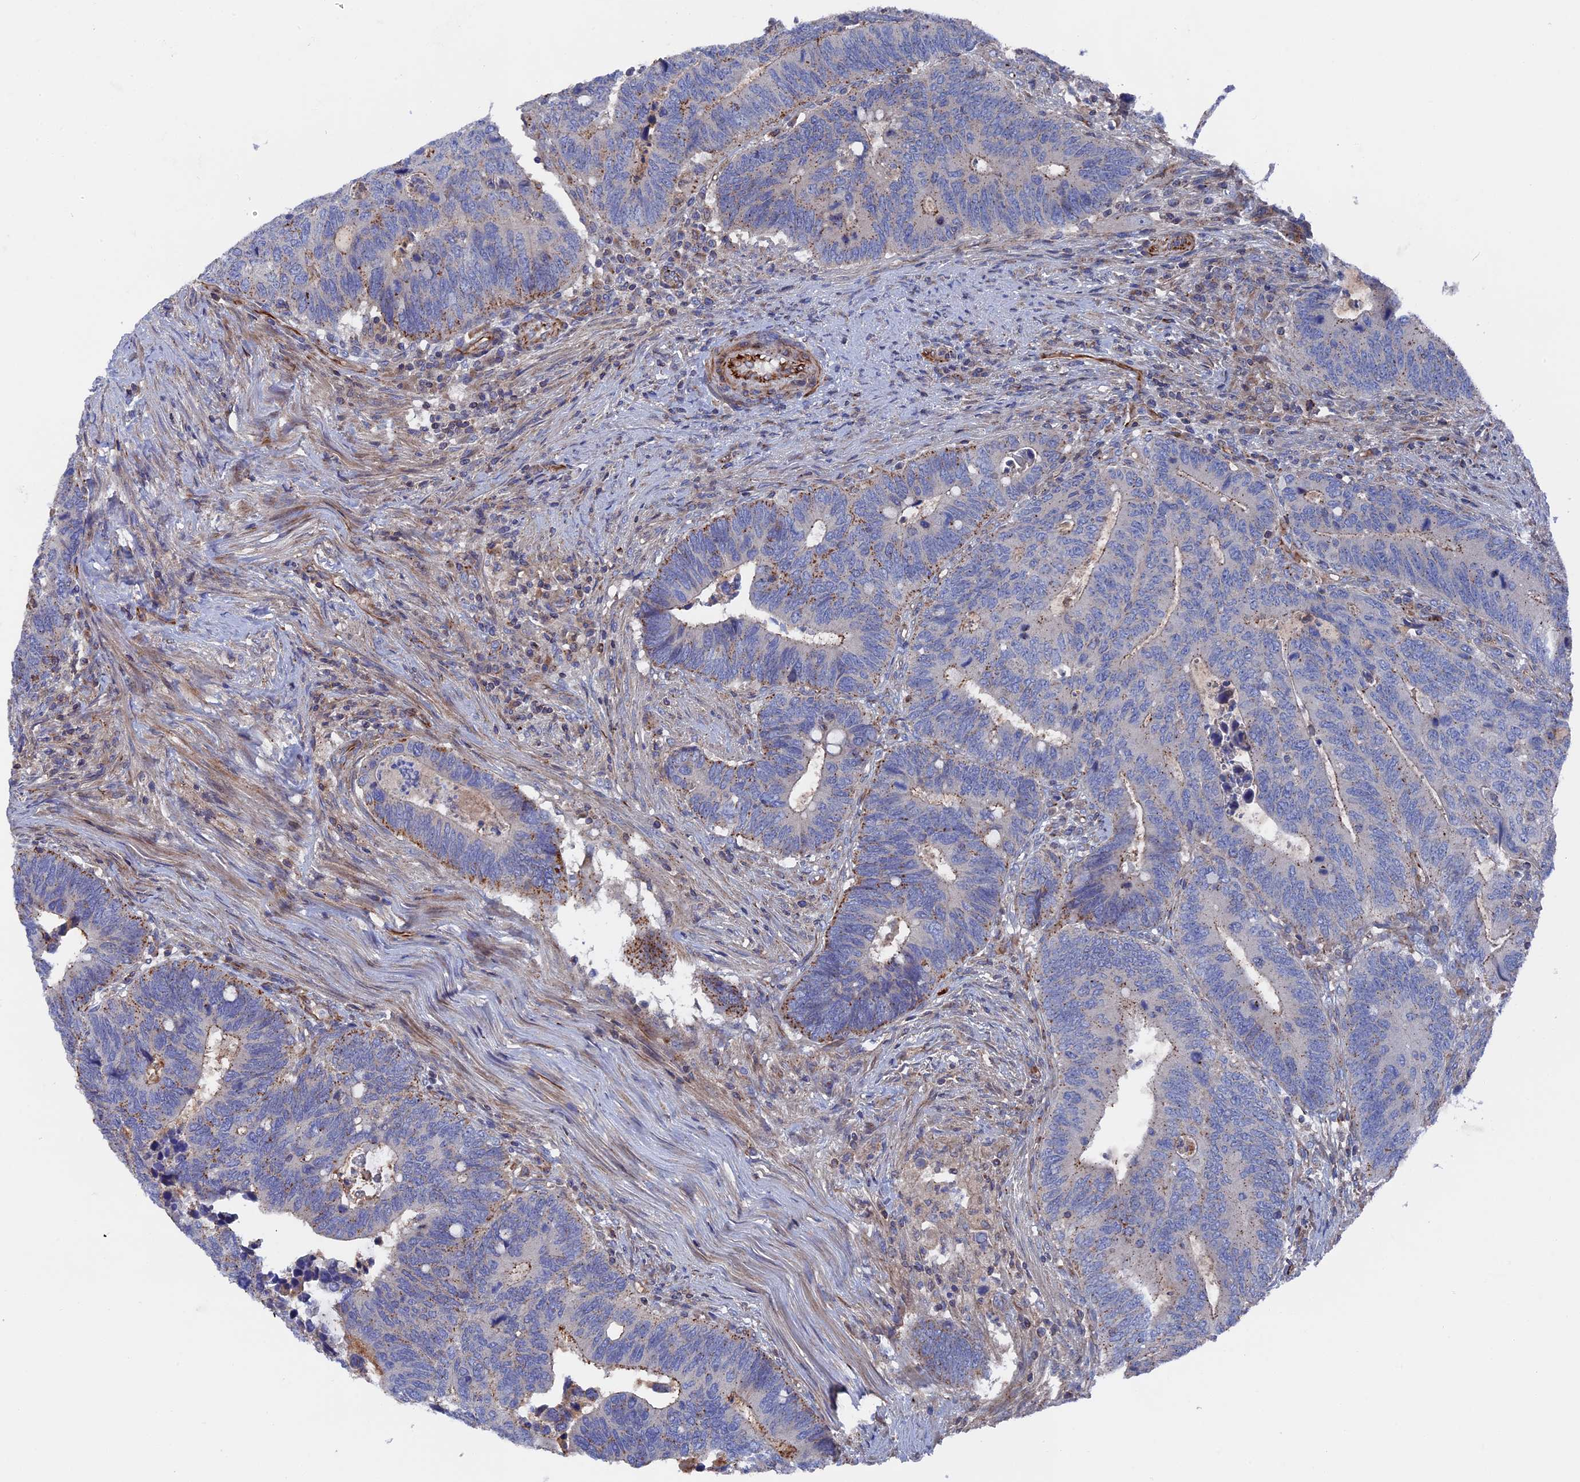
{"staining": {"intensity": "moderate", "quantity": "<25%", "location": "cytoplasmic/membranous"}, "tissue": "colorectal cancer", "cell_type": "Tumor cells", "image_type": "cancer", "snomed": [{"axis": "morphology", "description": "Adenocarcinoma, NOS"}, {"axis": "topography", "description": "Colon"}], "caption": "Moderate cytoplasmic/membranous protein positivity is identified in about <25% of tumor cells in colorectal cancer (adenocarcinoma).", "gene": "SMG9", "patient": {"sex": "male", "age": 87}}